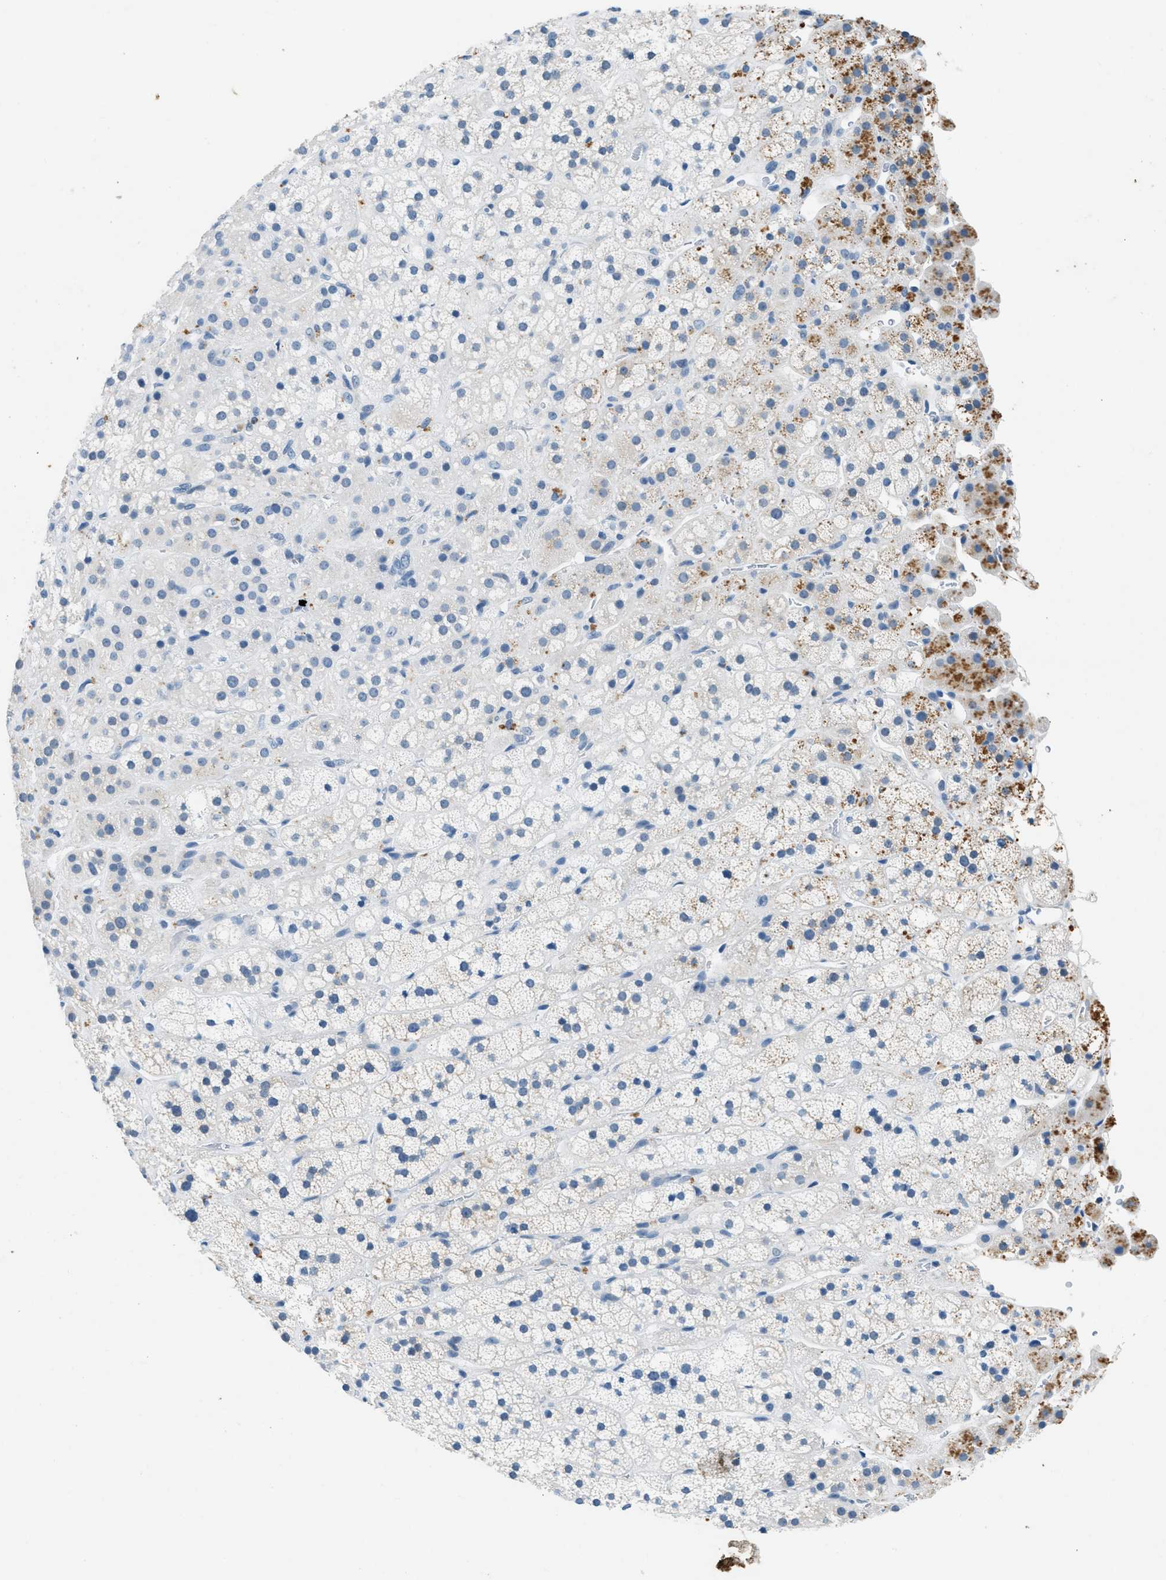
{"staining": {"intensity": "moderate", "quantity": "<25%", "location": "cytoplasmic/membranous"}, "tissue": "adrenal gland", "cell_type": "Glandular cells", "image_type": "normal", "snomed": [{"axis": "morphology", "description": "Normal tissue, NOS"}, {"axis": "topography", "description": "Adrenal gland"}], "caption": "Protein expression analysis of unremarkable adrenal gland reveals moderate cytoplasmic/membranous staining in approximately <25% of glandular cells. The staining is performed using DAB (3,3'-diaminobenzidine) brown chromogen to label protein expression. The nuclei are counter-stained blue using hematoxylin.", "gene": "CFAP20", "patient": {"sex": "male", "age": 56}}